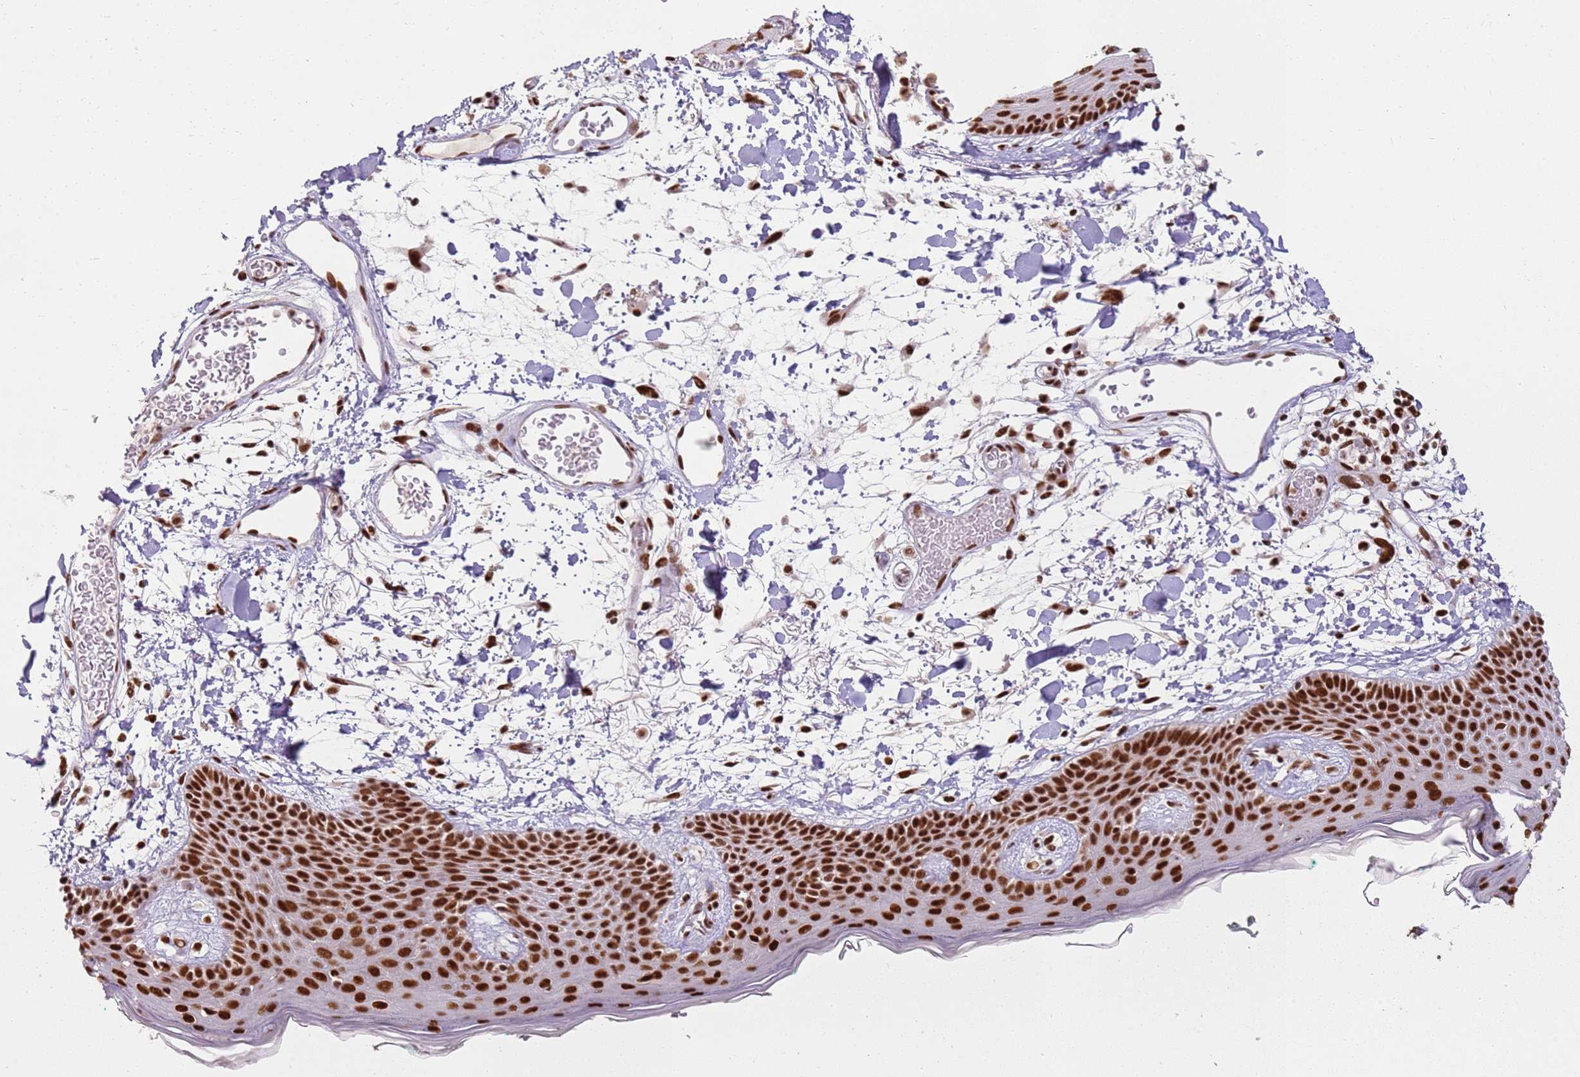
{"staining": {"intensity": "strong", "quantity": ">75%", "location": "nuclear"}, "tissue": "skin", "cell_type": "Fibroblasts", "image_type": "normal", "snomed": [{"axis": "morphology", "description": "Normal tissue, NOS"}, {"axis": "topography", "description": "Skin"}], "caption": "This micrograph displays unremarkable skin stained with IHC to label a protein in brown. The nuclear of fibroblasts show strong positivity for the protein. Nuclei are counter-stained blue.", "gene": "TENT4A", "patient": {"sex": "male", "age": 79}}